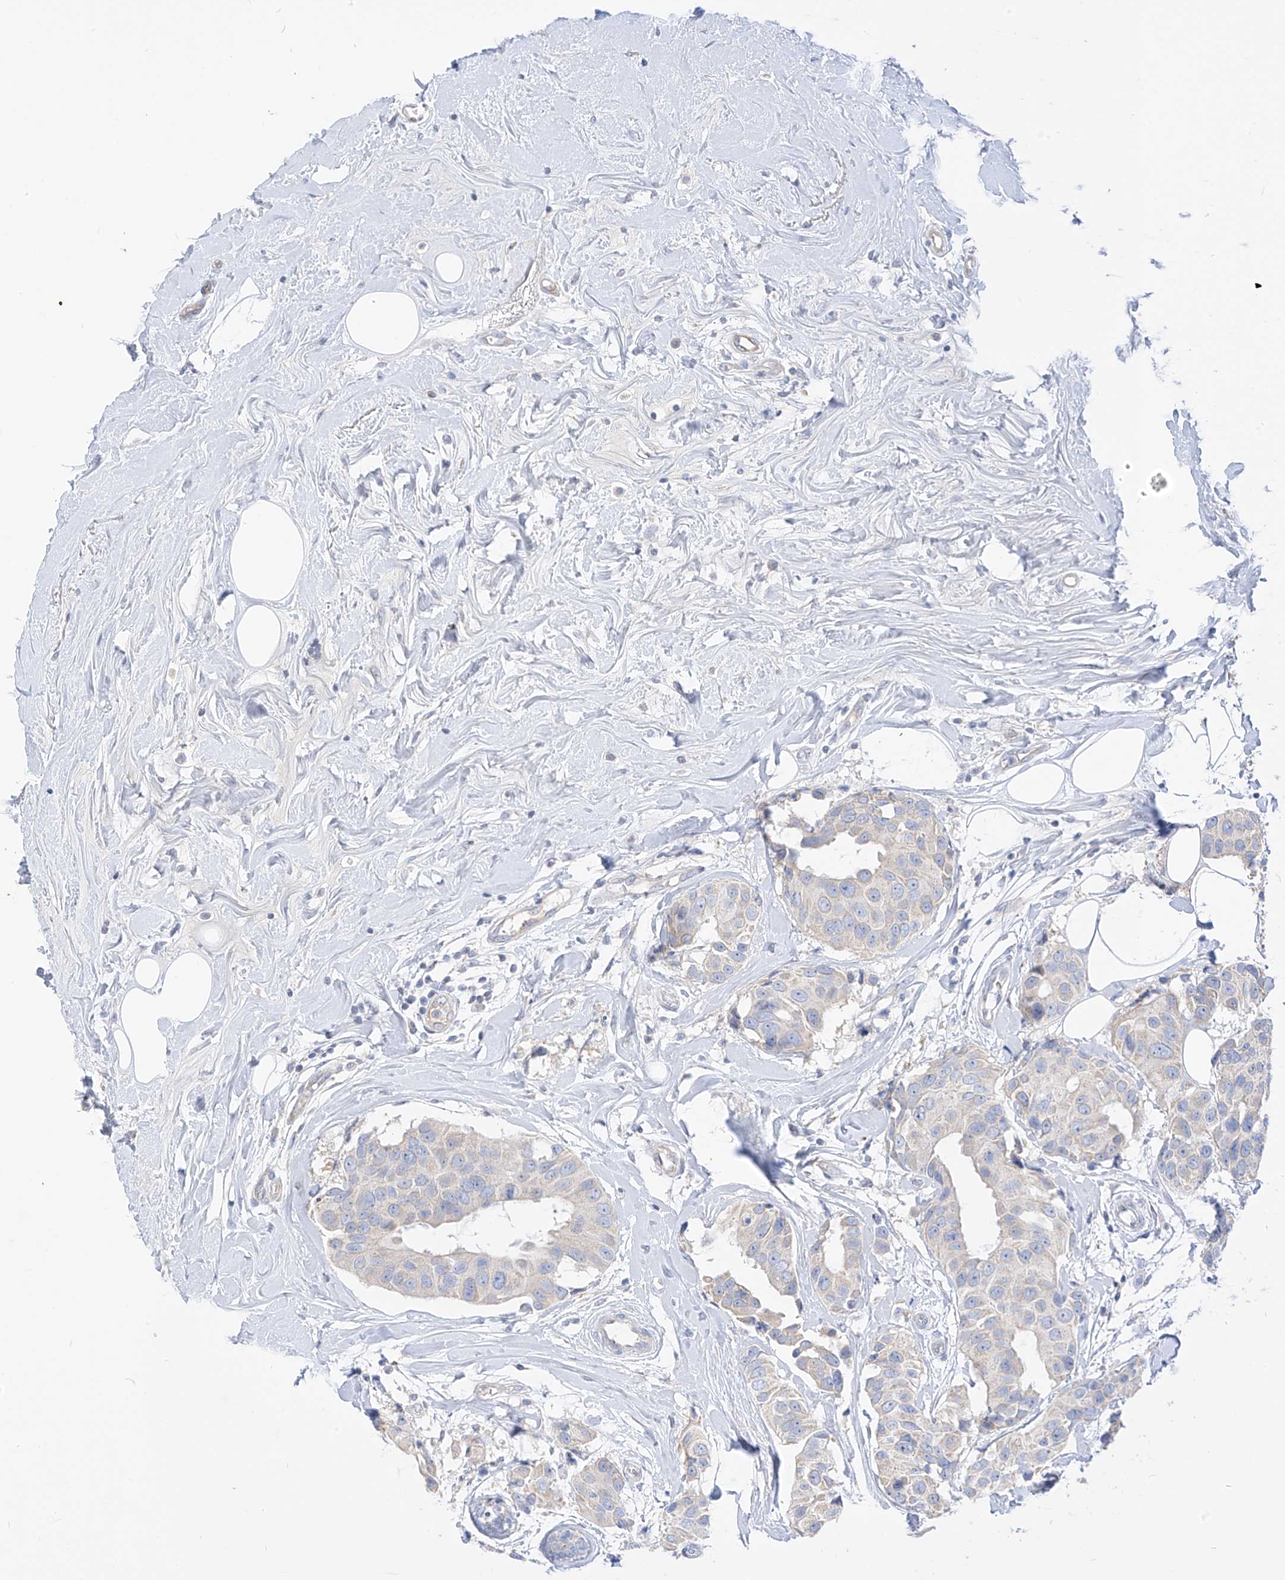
{"staining": {"intensity": "weak", "quantity": "25%-75%", "location": "cytoplasmic/membranous"}, "tissue": "breast cancer", "cell_type": "Tumor cells", "image_type": "cancer", "snomed": [{"axis": "morphology", "description": "Normal tissue, NOS"}, {"axis": "morphology", "description": "Duct carcinoma"}, {"axis": "topography", "description": "Breast"}], "caption": "The immunohistochemical stain shows weak cytoplasmic/membranous expression in tumor cells of breast cancer tissue.", "gene": "RASA2", "patient": {"sex": "female", "age": 39}}